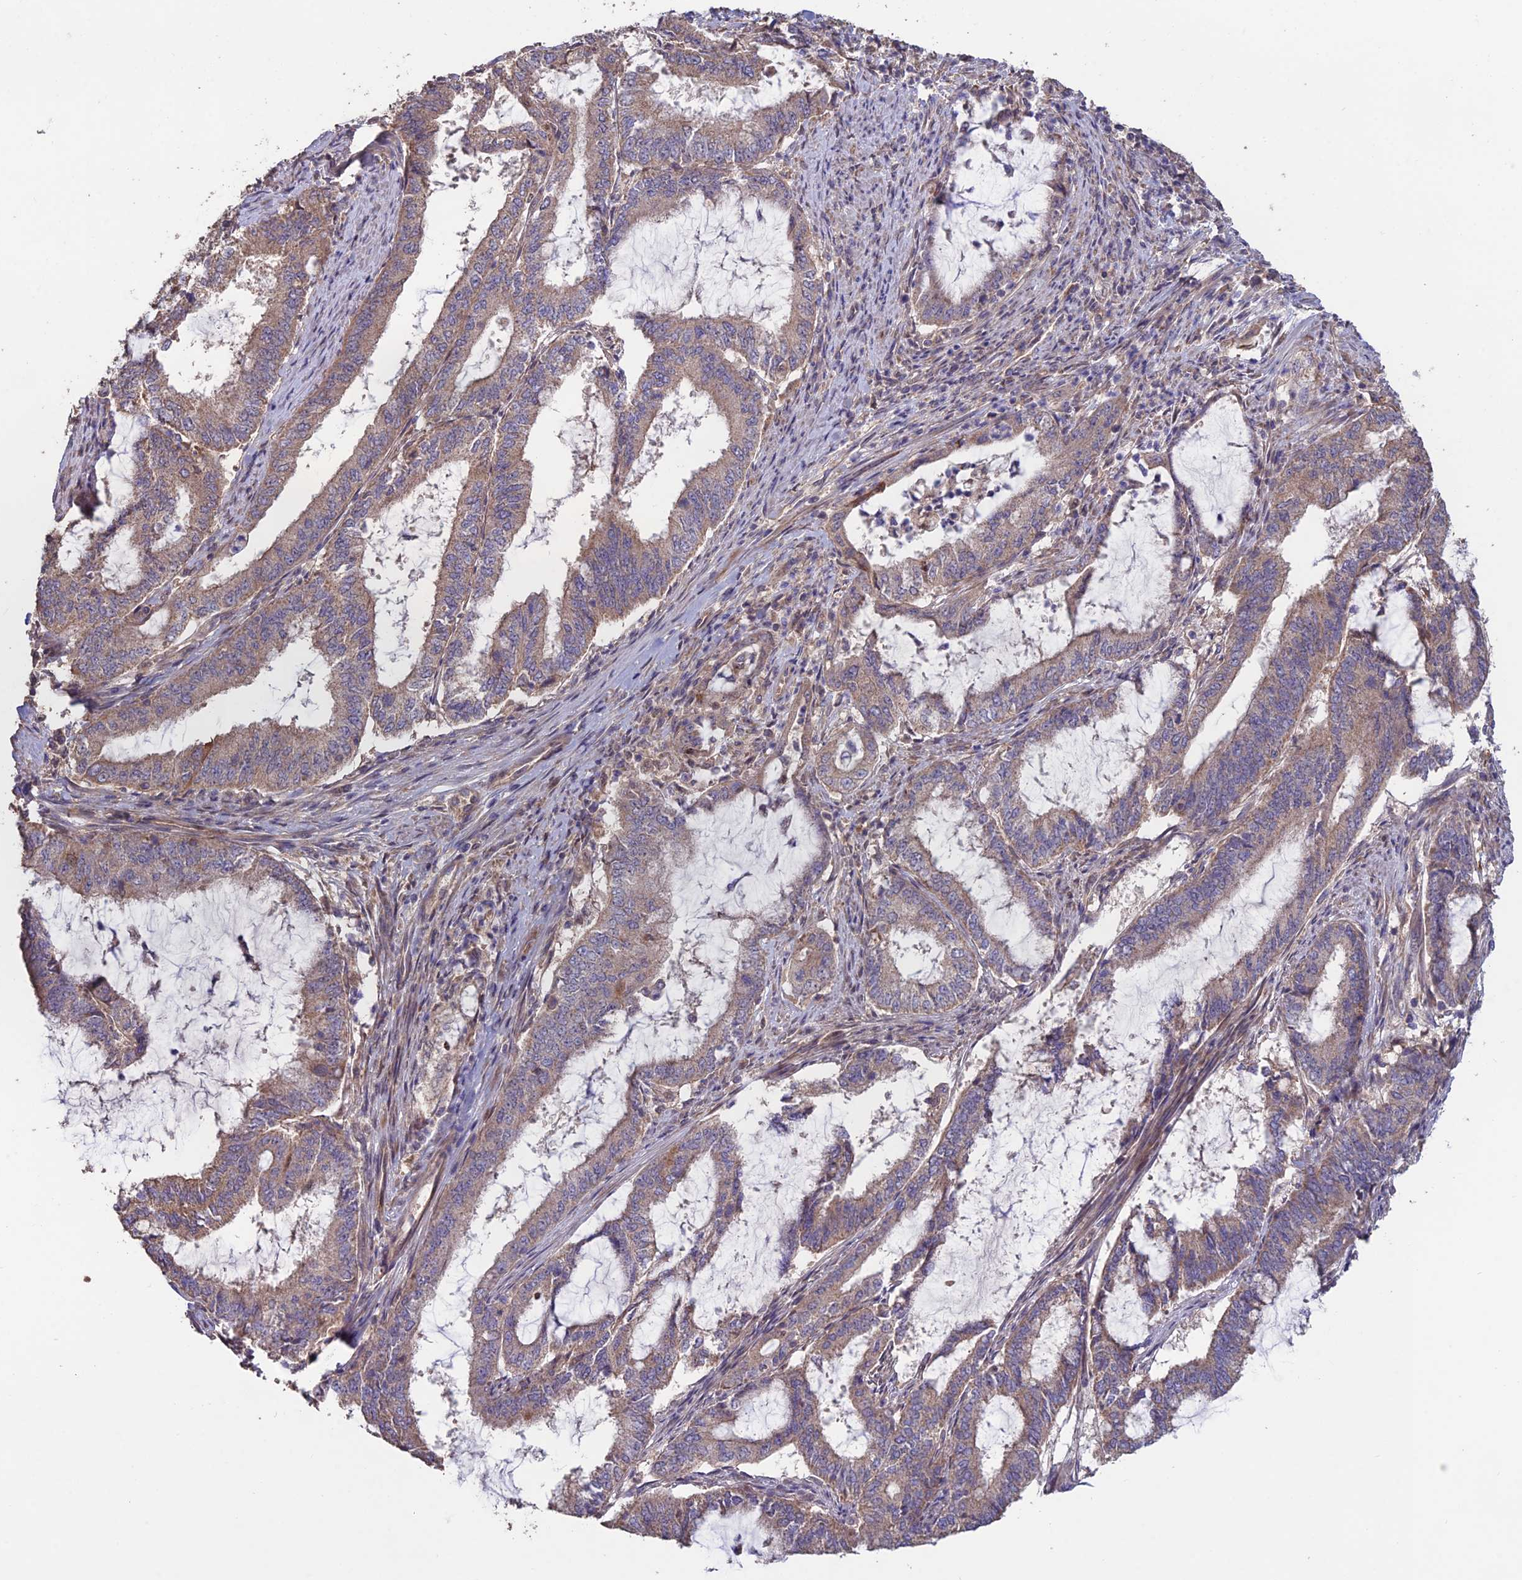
{"staining": {"intensity": "moderate", "quantity": ">75%", "location": "cytoplasmic/membranous"}, "tissue": "endometrial cancer", "cell_type": "Tumor cells", "image_type": "cancer", "snomed": [{"axis": "morphology", "description": "Adenocarcinoma, NOS"}, {"axis": "topography", "description": "Endometrium"}], "caption": "Endometrial cancer (adenocarcinoma) stained with immunohistochemistry (IHC) shows moderate cytoplasmic/membranous staining in approximately >75% of tumor cells.", "gene": "SHISA5", "patient": {"sex": "female", "age": 51}}